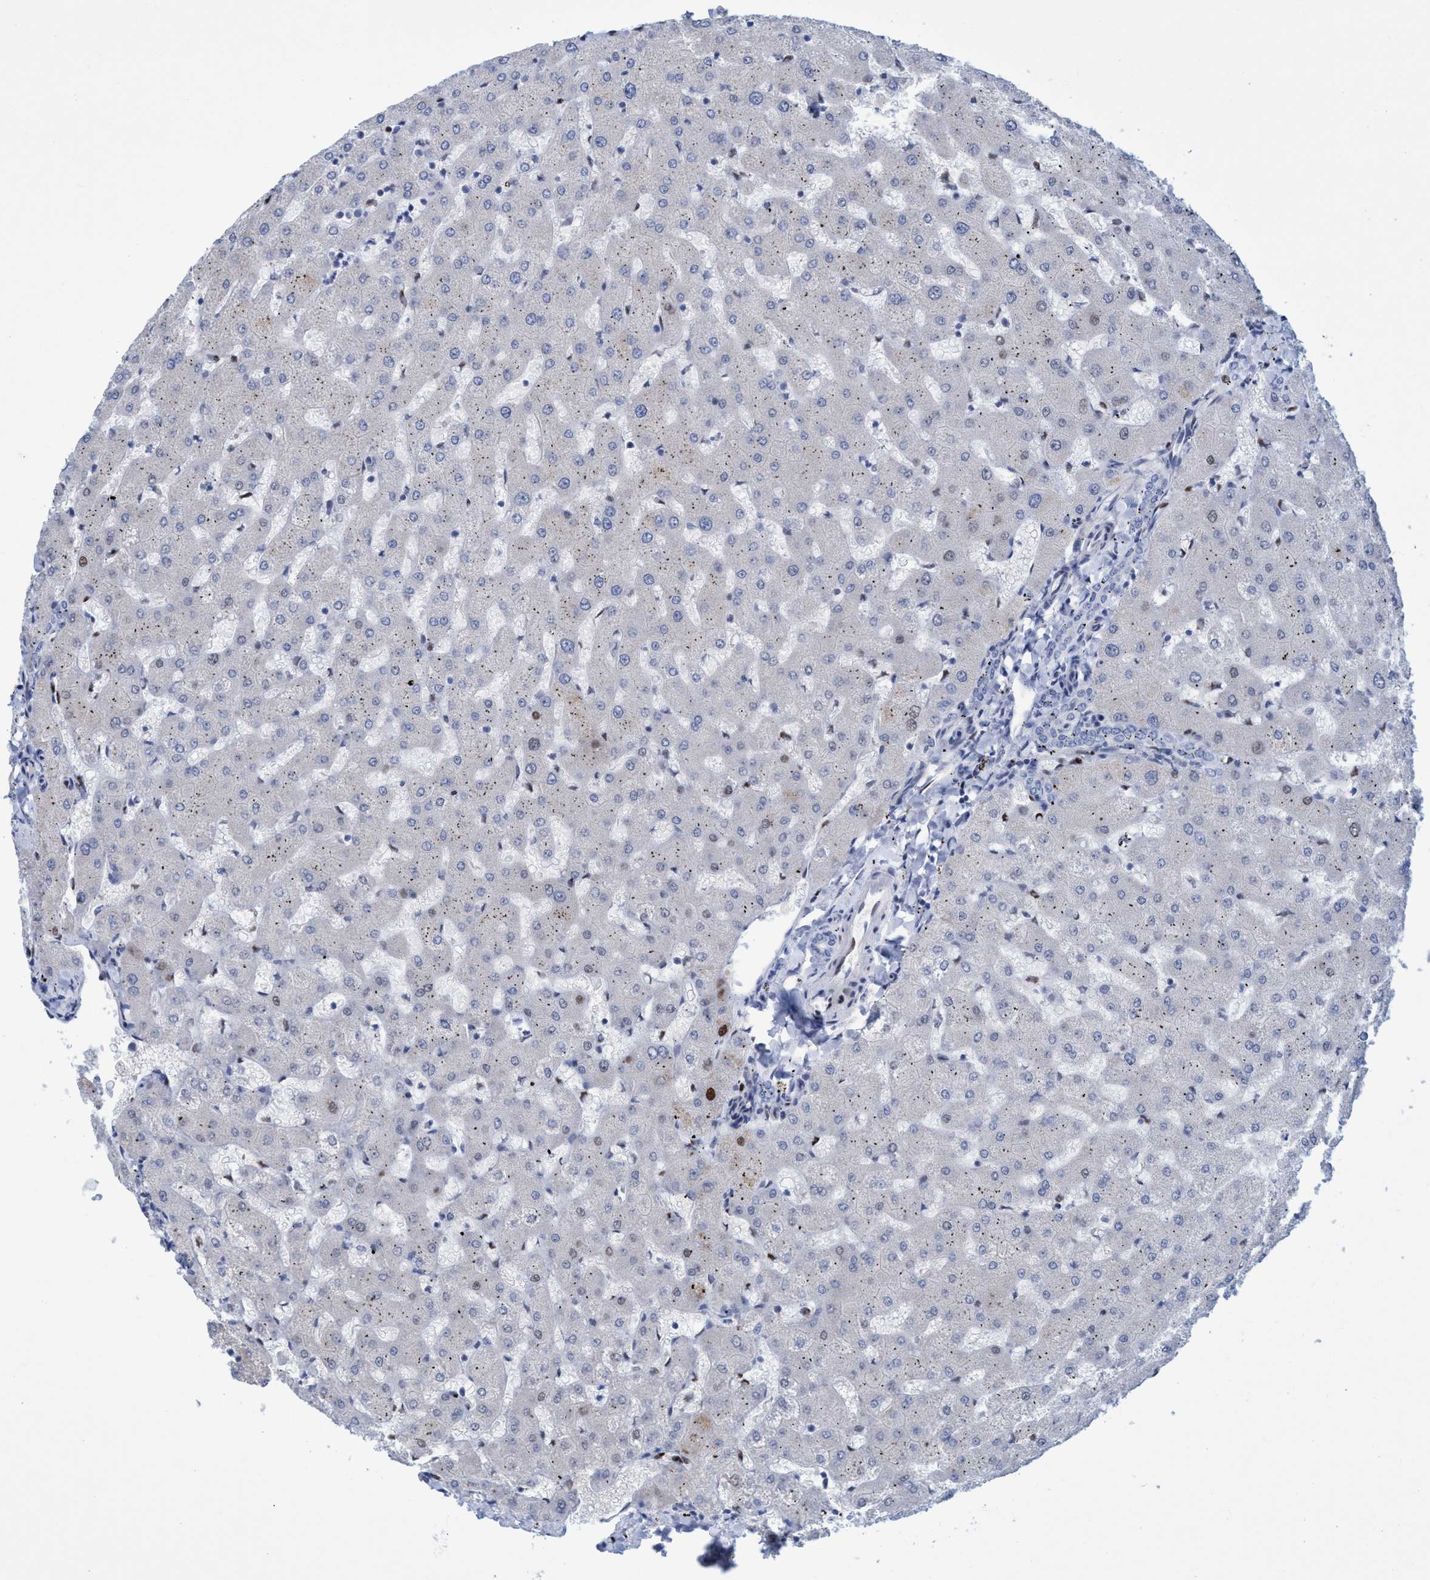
{"staining": {"intensity": "negative", "quantity": "none", "location": "none"}, "tissue": "liver", "cell_type": "Cholangiocytes", "image_type": "normal", "snomed": [{"axis": "morphology", "description": "Normal tissue, NOS"}, {"axis": "topography", "description": "Liver"}], "caption": "Immunohistochemistry micrograph of unremarkable liver stained for a protein (brown), which displays no staining in cholangiocytes. Nuclei are stained in blue.", "gene": "R3HCC1", "patient": {"sex": "female", "age": 63}}